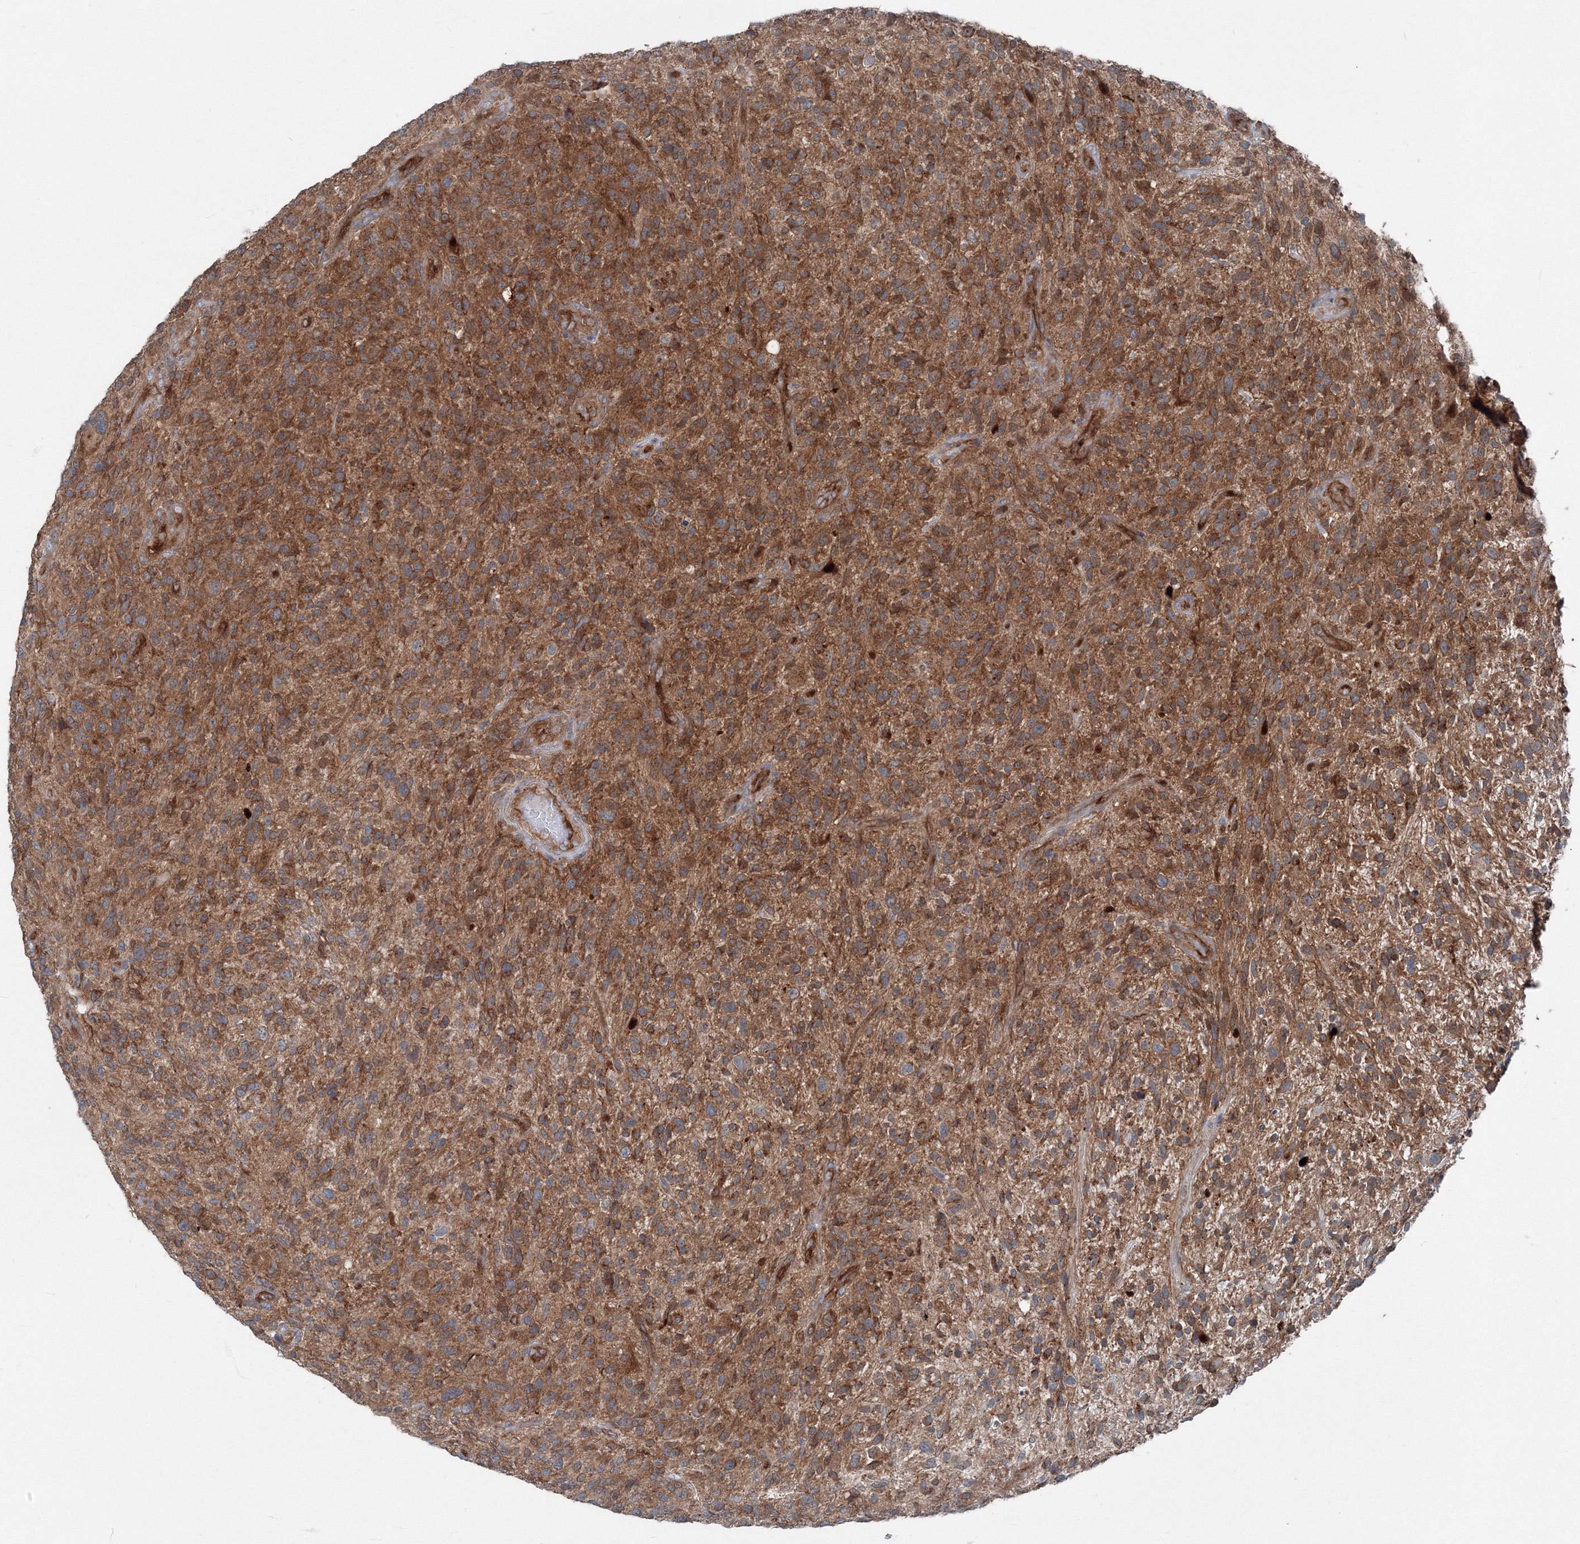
{"staining": {"intensity": "moderate", "quantity": ">75%", "location": "cytoplasmic/membranous"}, "tissue": "glioma", "cell_type": "Tumor cells", "image_type": "cancer", "snomed": [{"axis": "morphology", "description": "Glioma, malignant, High grade"}, {"axis": "topography", "description": "Brain"}], "caption": "Immunohistochemistry (IHC) (DAB (3,3'-diaminobenzidine)) staining of human glioma demonstrates moderate cytoplasmic/membranous protein positivity in about >75% of tumor cells. Using DAB (3,3'-diaminobenzidine) (brown) and hematoxylin (blue) stains, captured at high magnification using brightfield microscopy.", "gene": "TPRKB", "patient": {"sex": "male", "age": 47}}